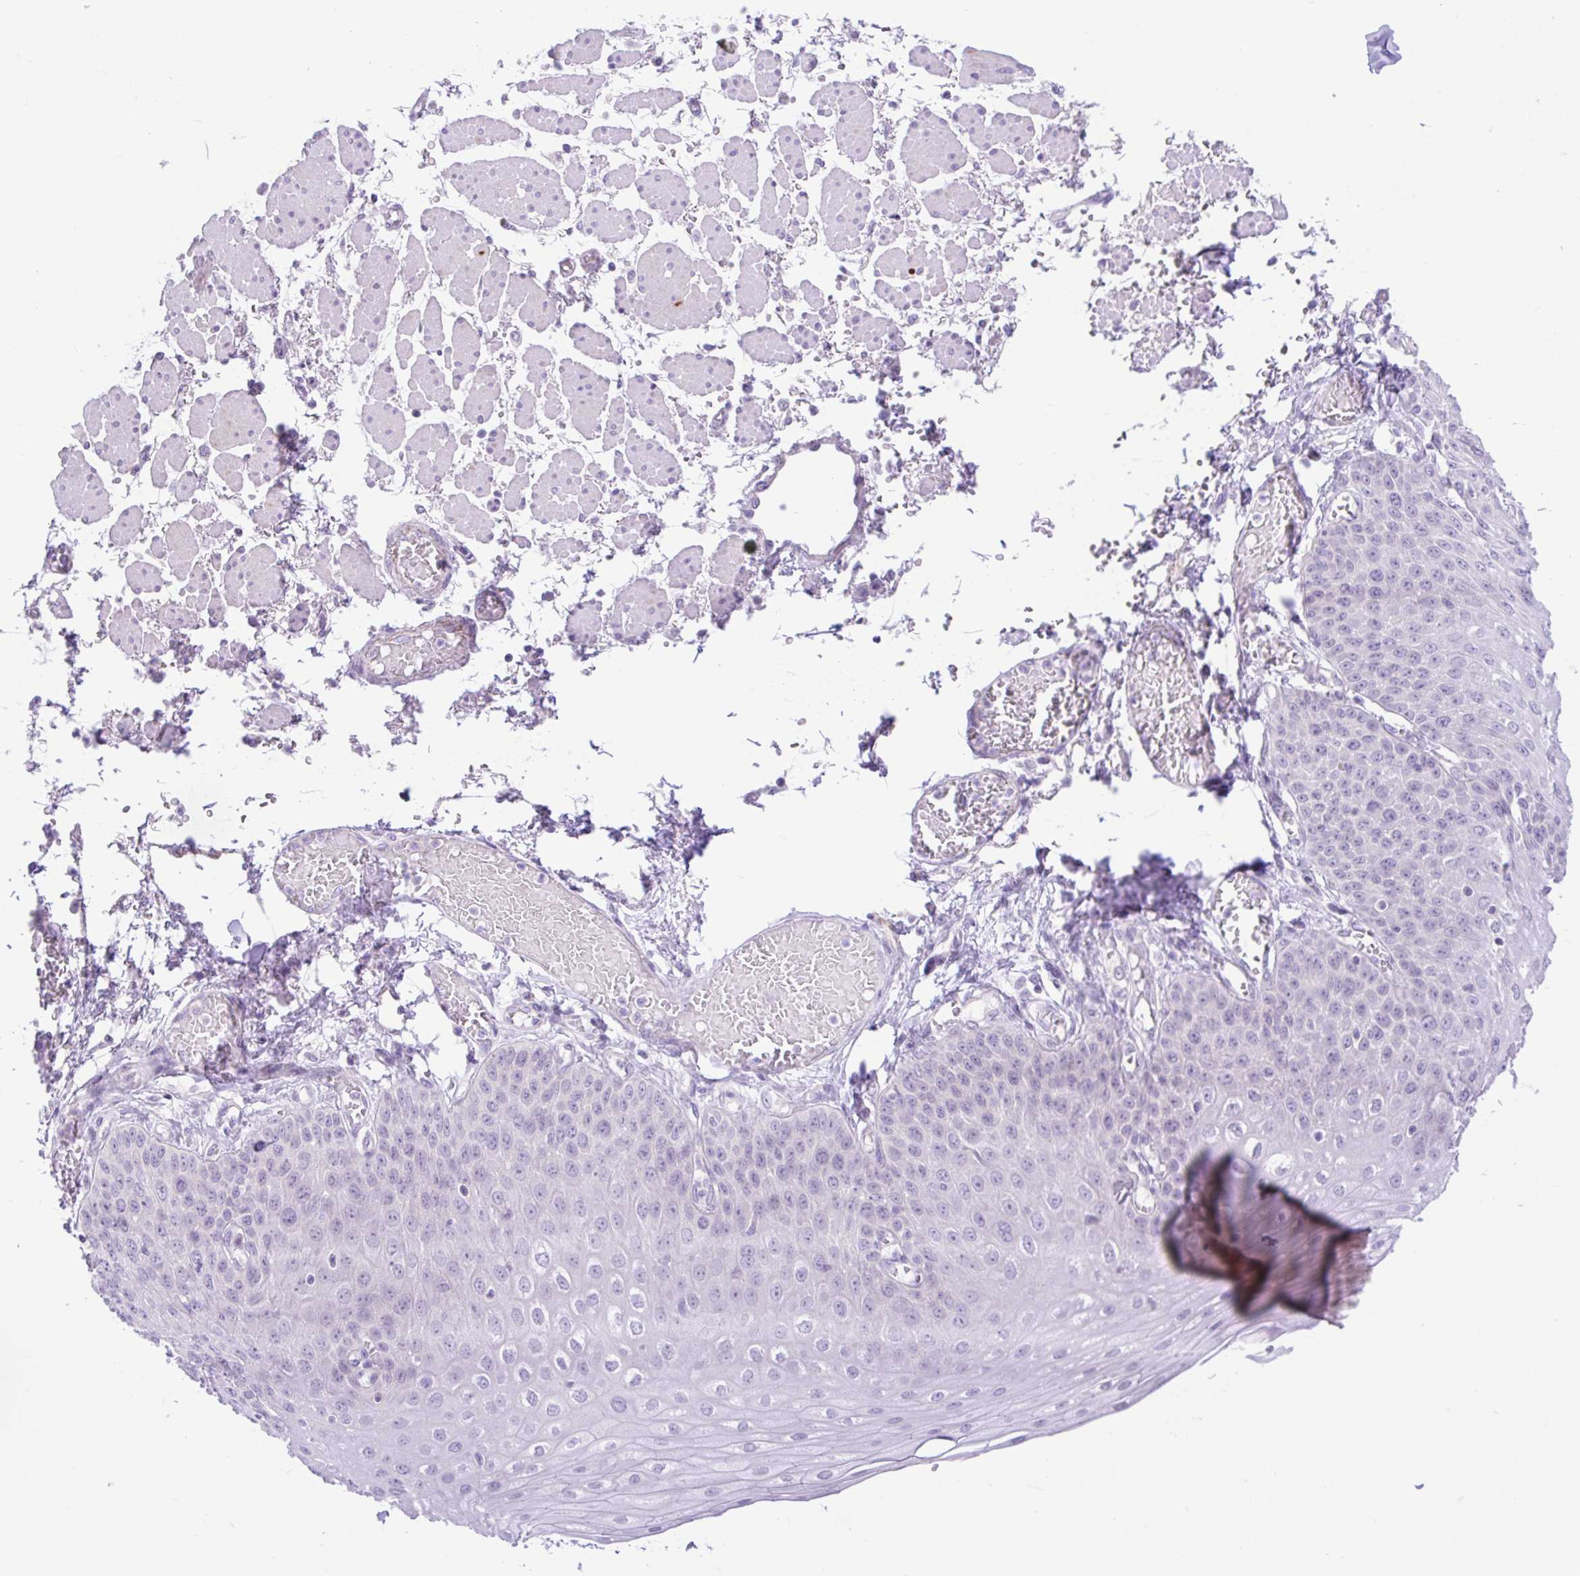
{"staining": {"intensity": "negative", "quantity": "none", "location": "none"}, "tissue": "esophagus", "cell_type": "Squamous epithelial cells", "image_type": "normal", "snomed": [{"axis": "morphology", "description": "Normal tissue, NOS"}, {"axis": "morphology", "description": "Adenocarcinoma, NOS"}, {"axis": "topography", "description": "Esophagus"}], "caption": "An immunohistochemistry (IHC) histopathology image of unremarkable esophagus is shown. There is no staining in squamous epithelial cells of esophagus.", "gene": "ZNF101", "patient": {"sex": "male", "age": 81}}